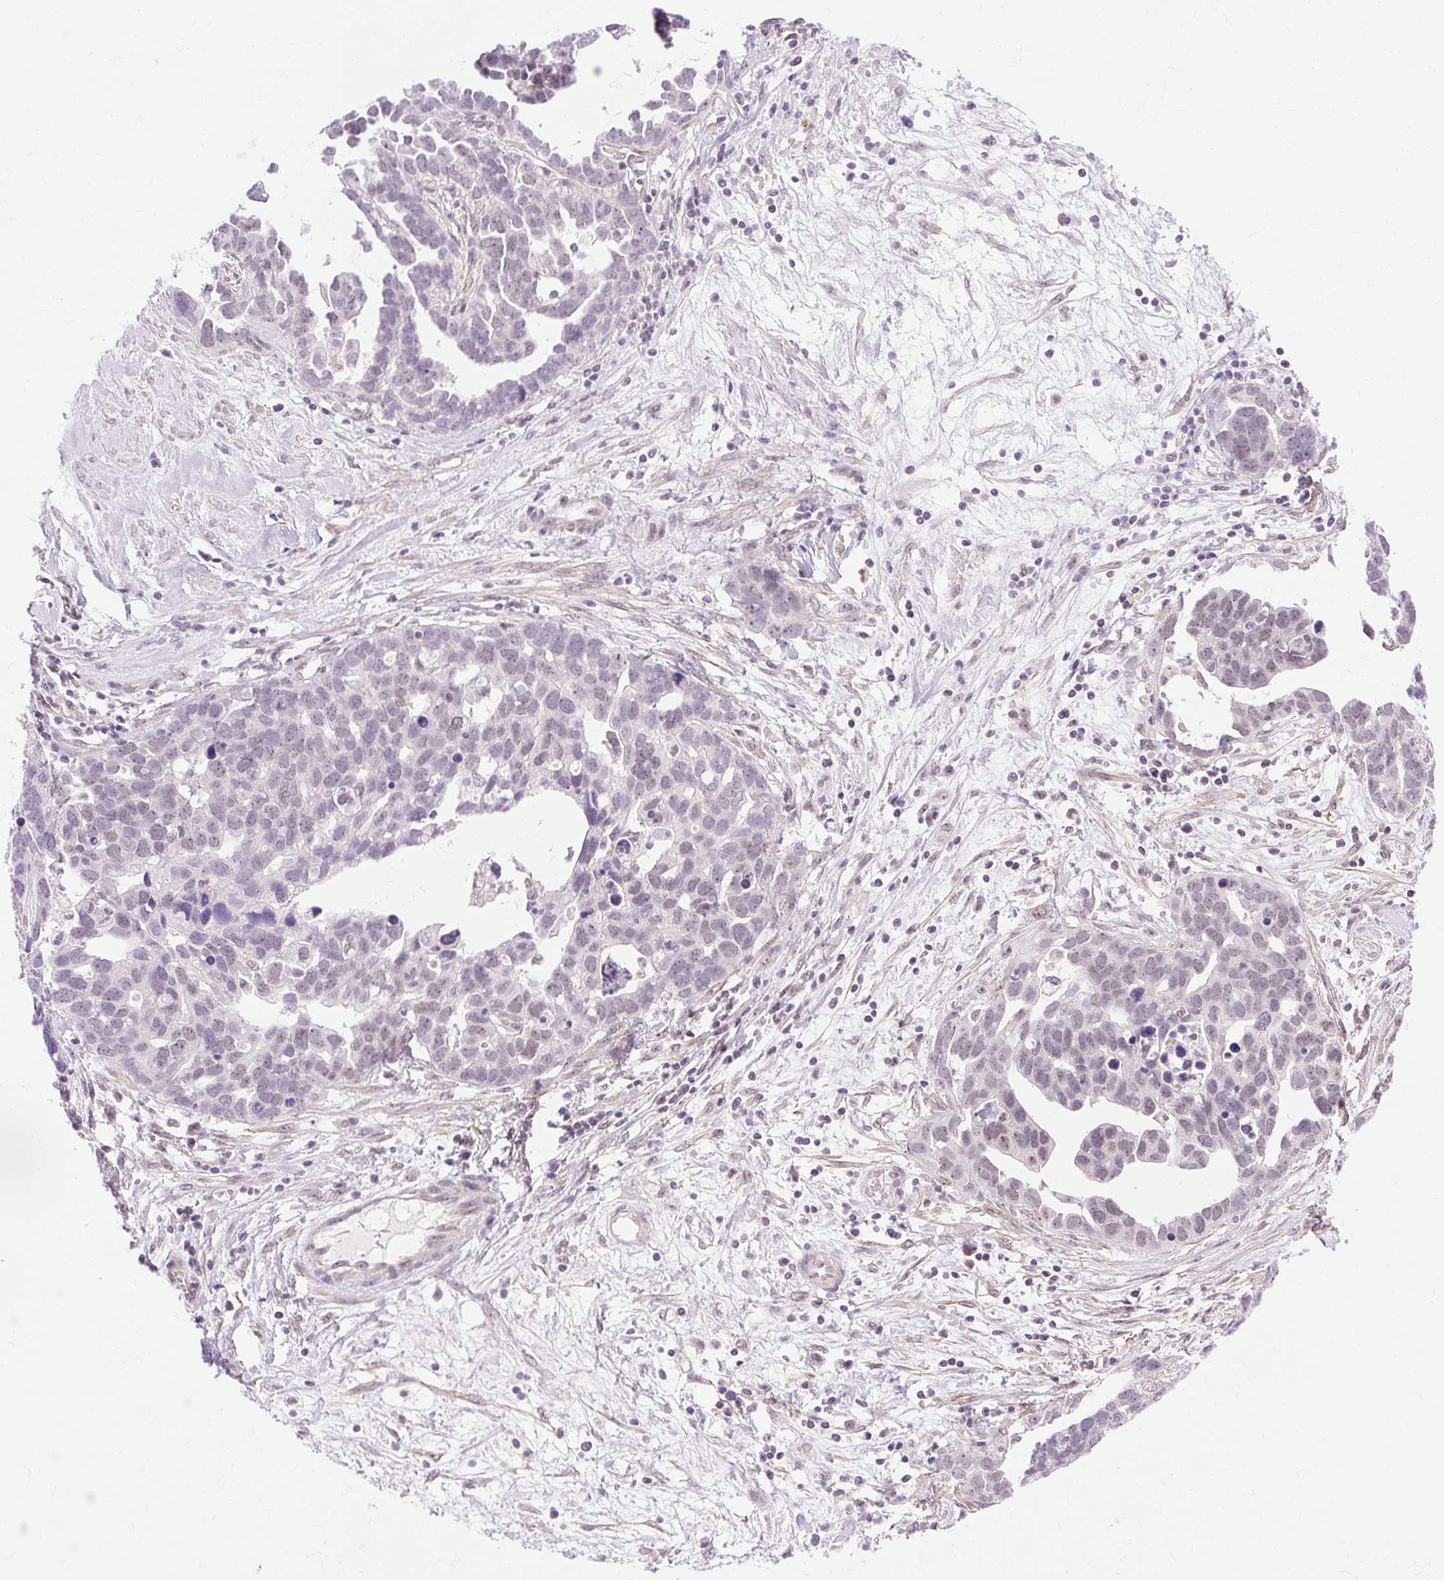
{"staining": {"intensity": "weak", "quantity": "25%-75%", "location": "nuclear"}, "tissue": "ovarian cancer", "cell_type": "Tumor cells", "image_type": "cancer", "snomed": [{"axis": "morphology", "description": "Cystadenocarcinoma, serous, NOS"}, {"axis": "topography", "description": "Ovary"}], "caption": "The image reveals a brown stain indicating the presence of a protein in the nuclear of tumor cells in serous cystadenocarcinoma (ovarian). The staining was performed using DAB, with brown indicating positive protein expression. Nuclei are stained blue with hematoxylin.", "gene": "OBP2A", "patient": {"sex": "female", "age": 54}}